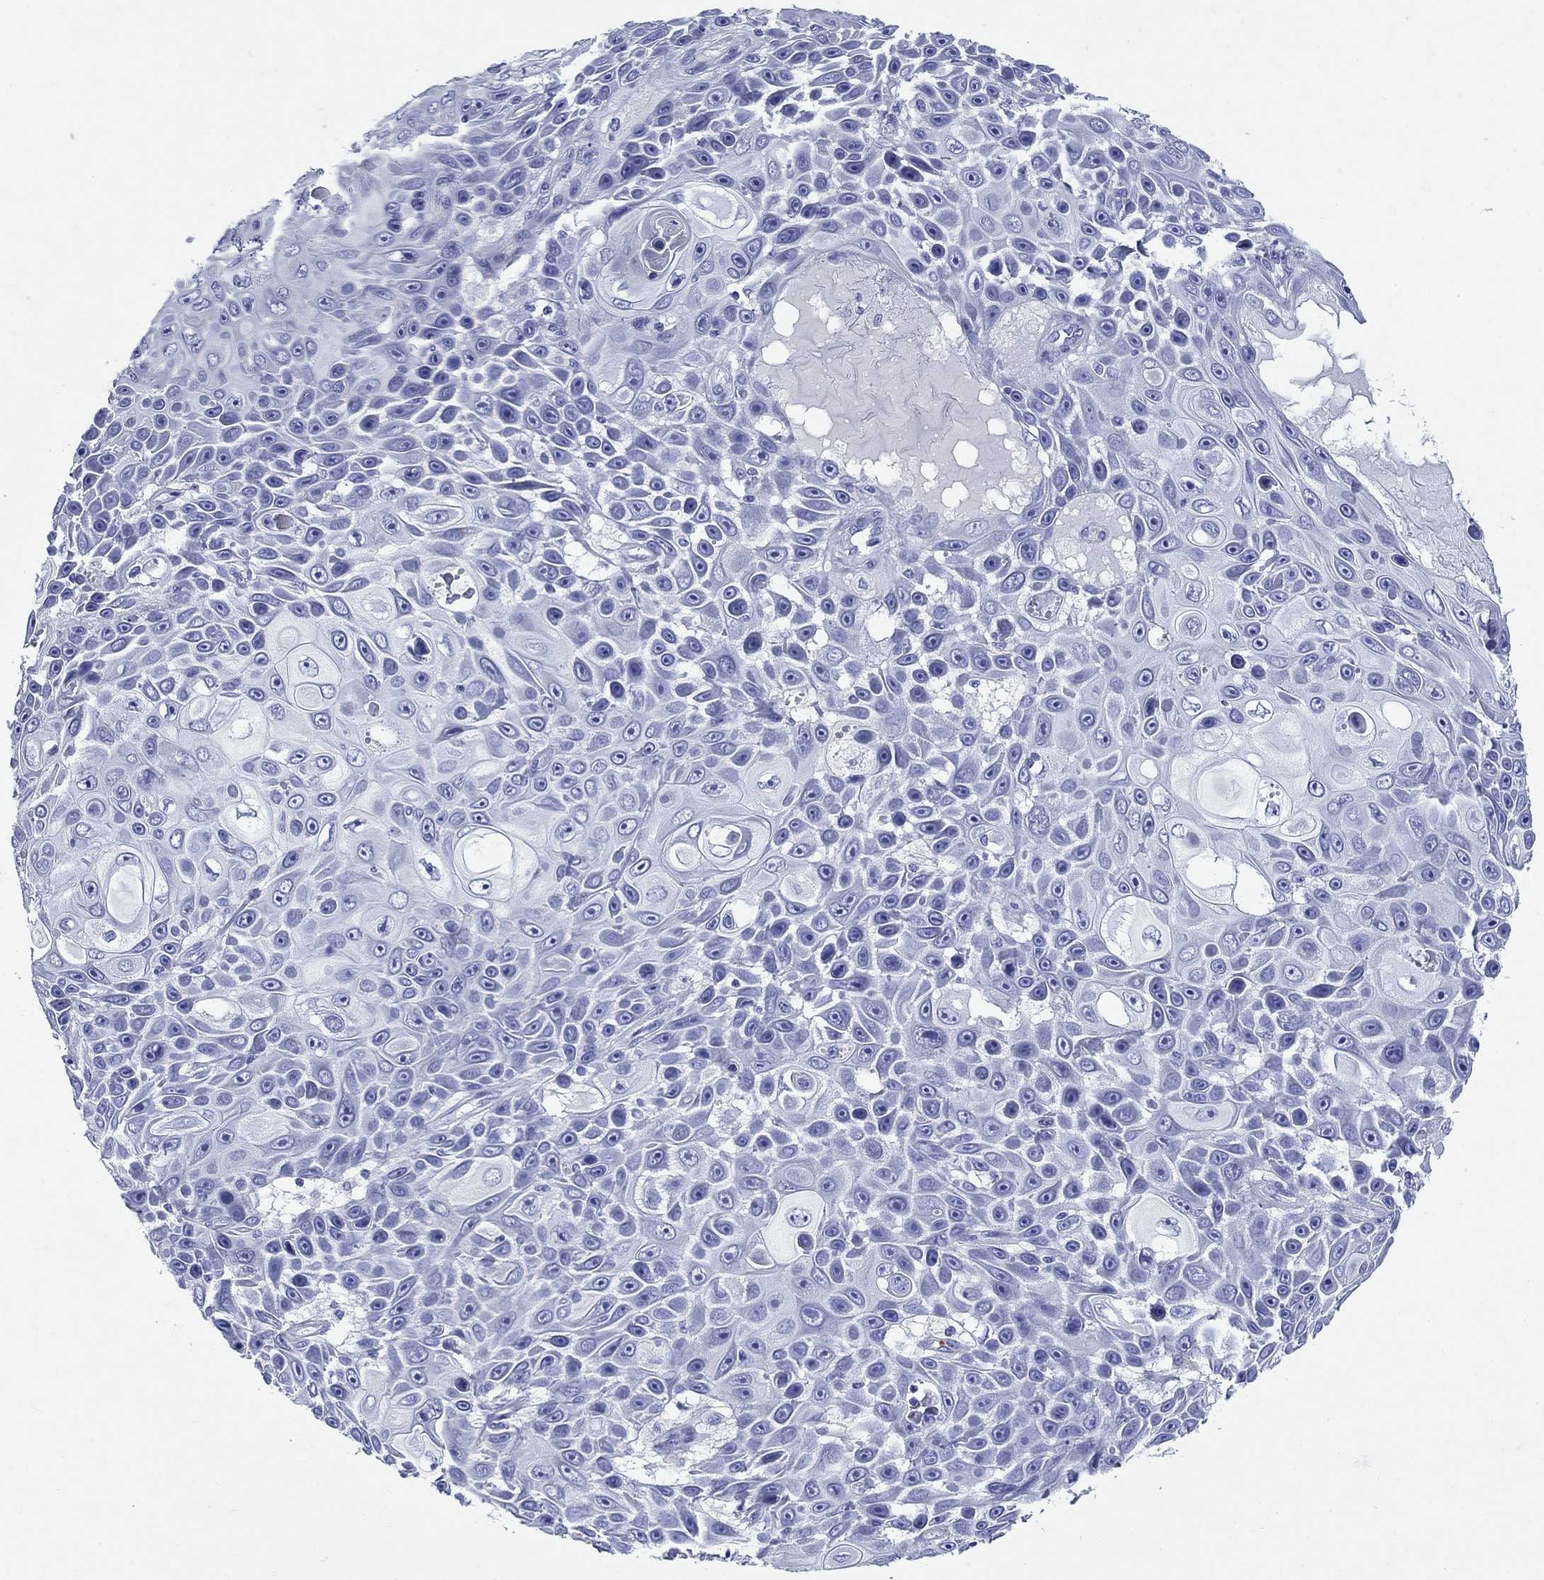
{"staining": {"intensity": "negative", "quantity": "none", "location": "none"}, "tissue": "skin cancer", "cell_type": "Tumor cells", "image_type": "cancer", "snomed": [{"axis": "morphology", "description": "Squamous cell carcinoma, NOS"}, {"axis": "topography", "description": "Skin"}], "caption": "The micrograph exhibits no staining of tumor cells in skin cancer (squamous cell carcinoma).", "gene": "AZU1", "patient": {"sex": "male", "age": 82}}